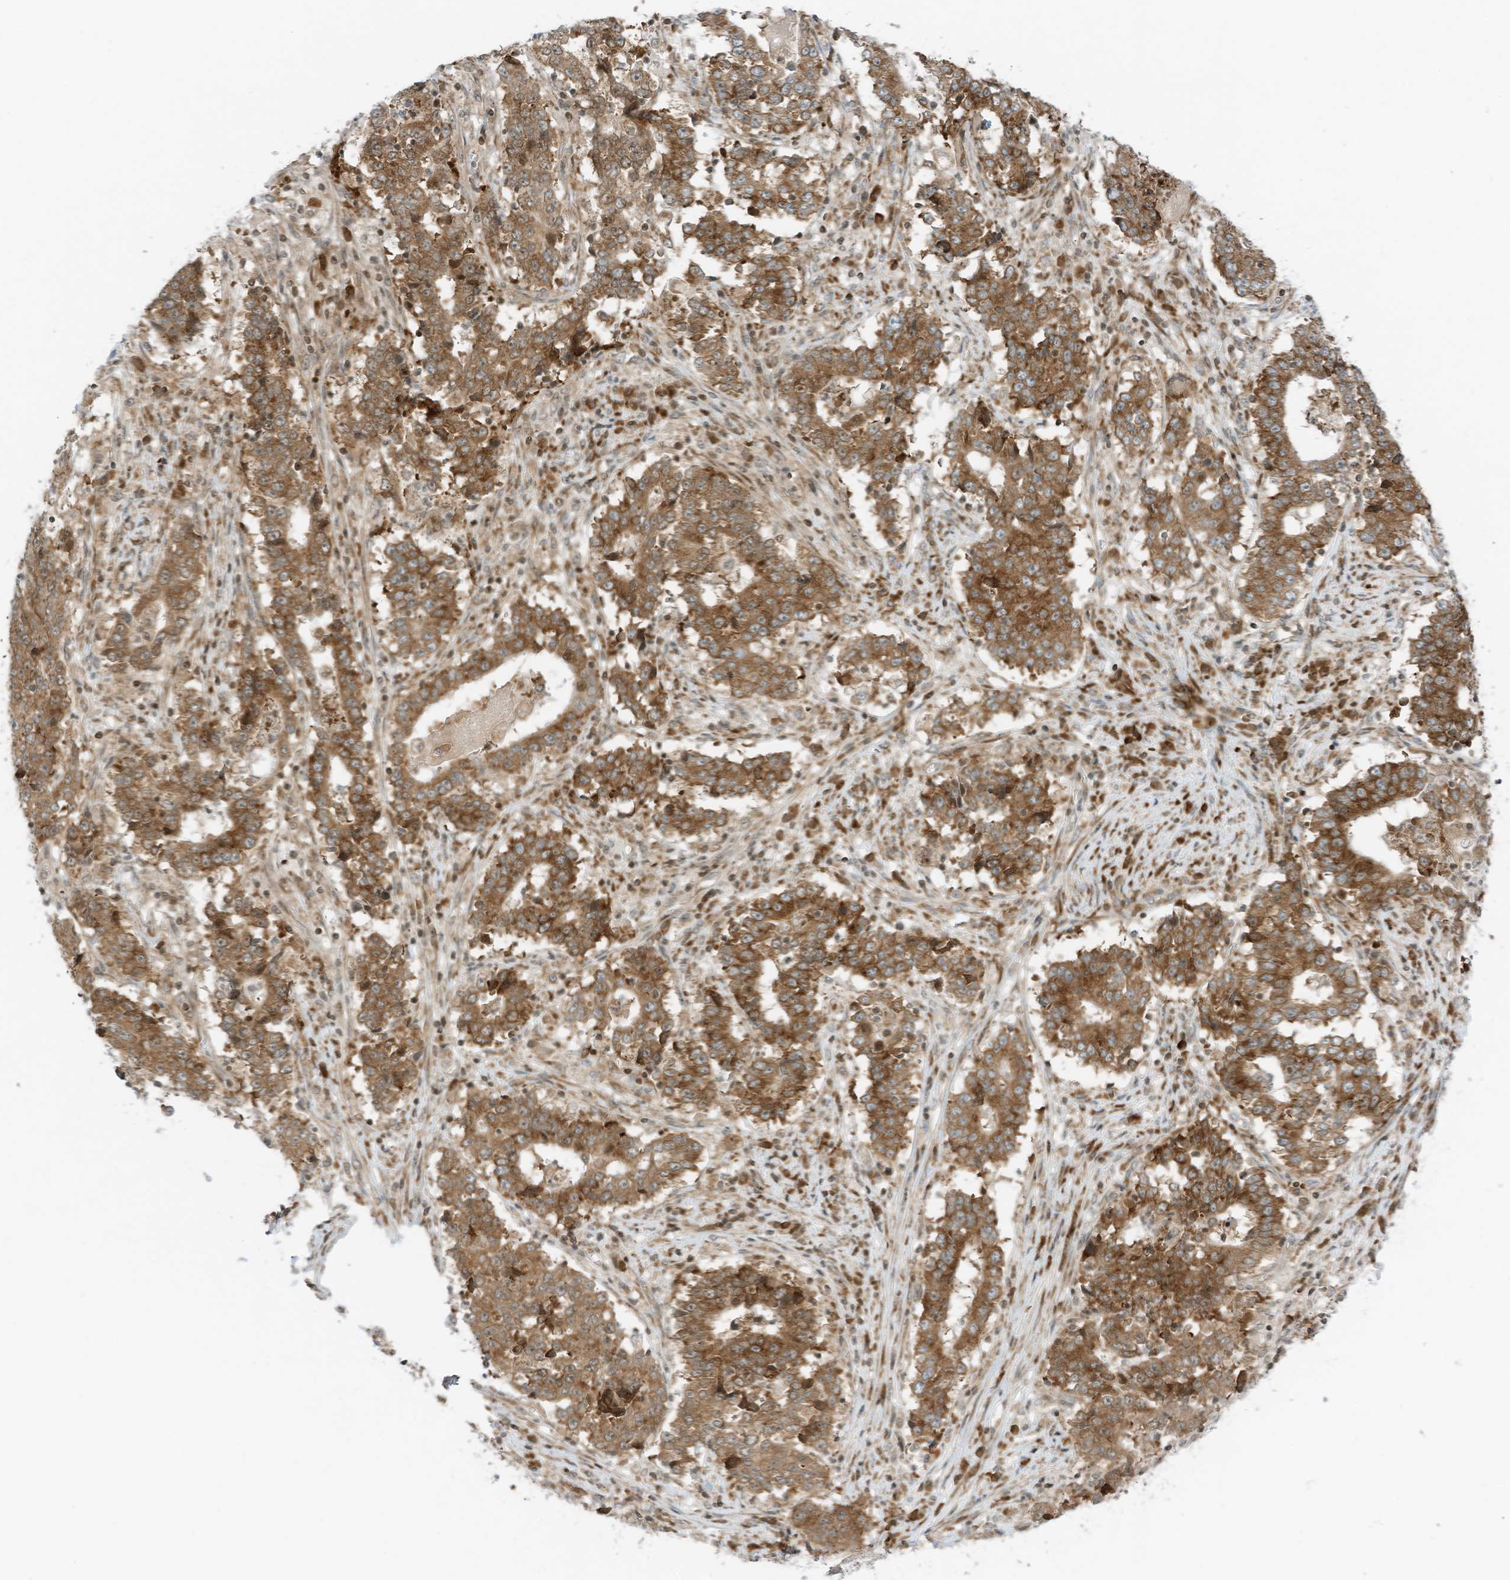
{"staining": {"intensity": "moderate", "quantity": ">75%", "location": "cytoplasmic/membranous"}, "tissue": "stomach cancer", "cell_type": "Tumor cells", "image_type": "cancer", "snomed": [{"axis": "morphology", "description": "Adenocarcinoma, NOS"}, {"axis": "topography", "description": "Stomach"}], "caption": "A brown stain shows moderate cytoplasmic/membranous expression of a protein in human stomach cancer tumor cells.", "gene": "EDF1", "patient": {"sex": "male", "age": 59}}